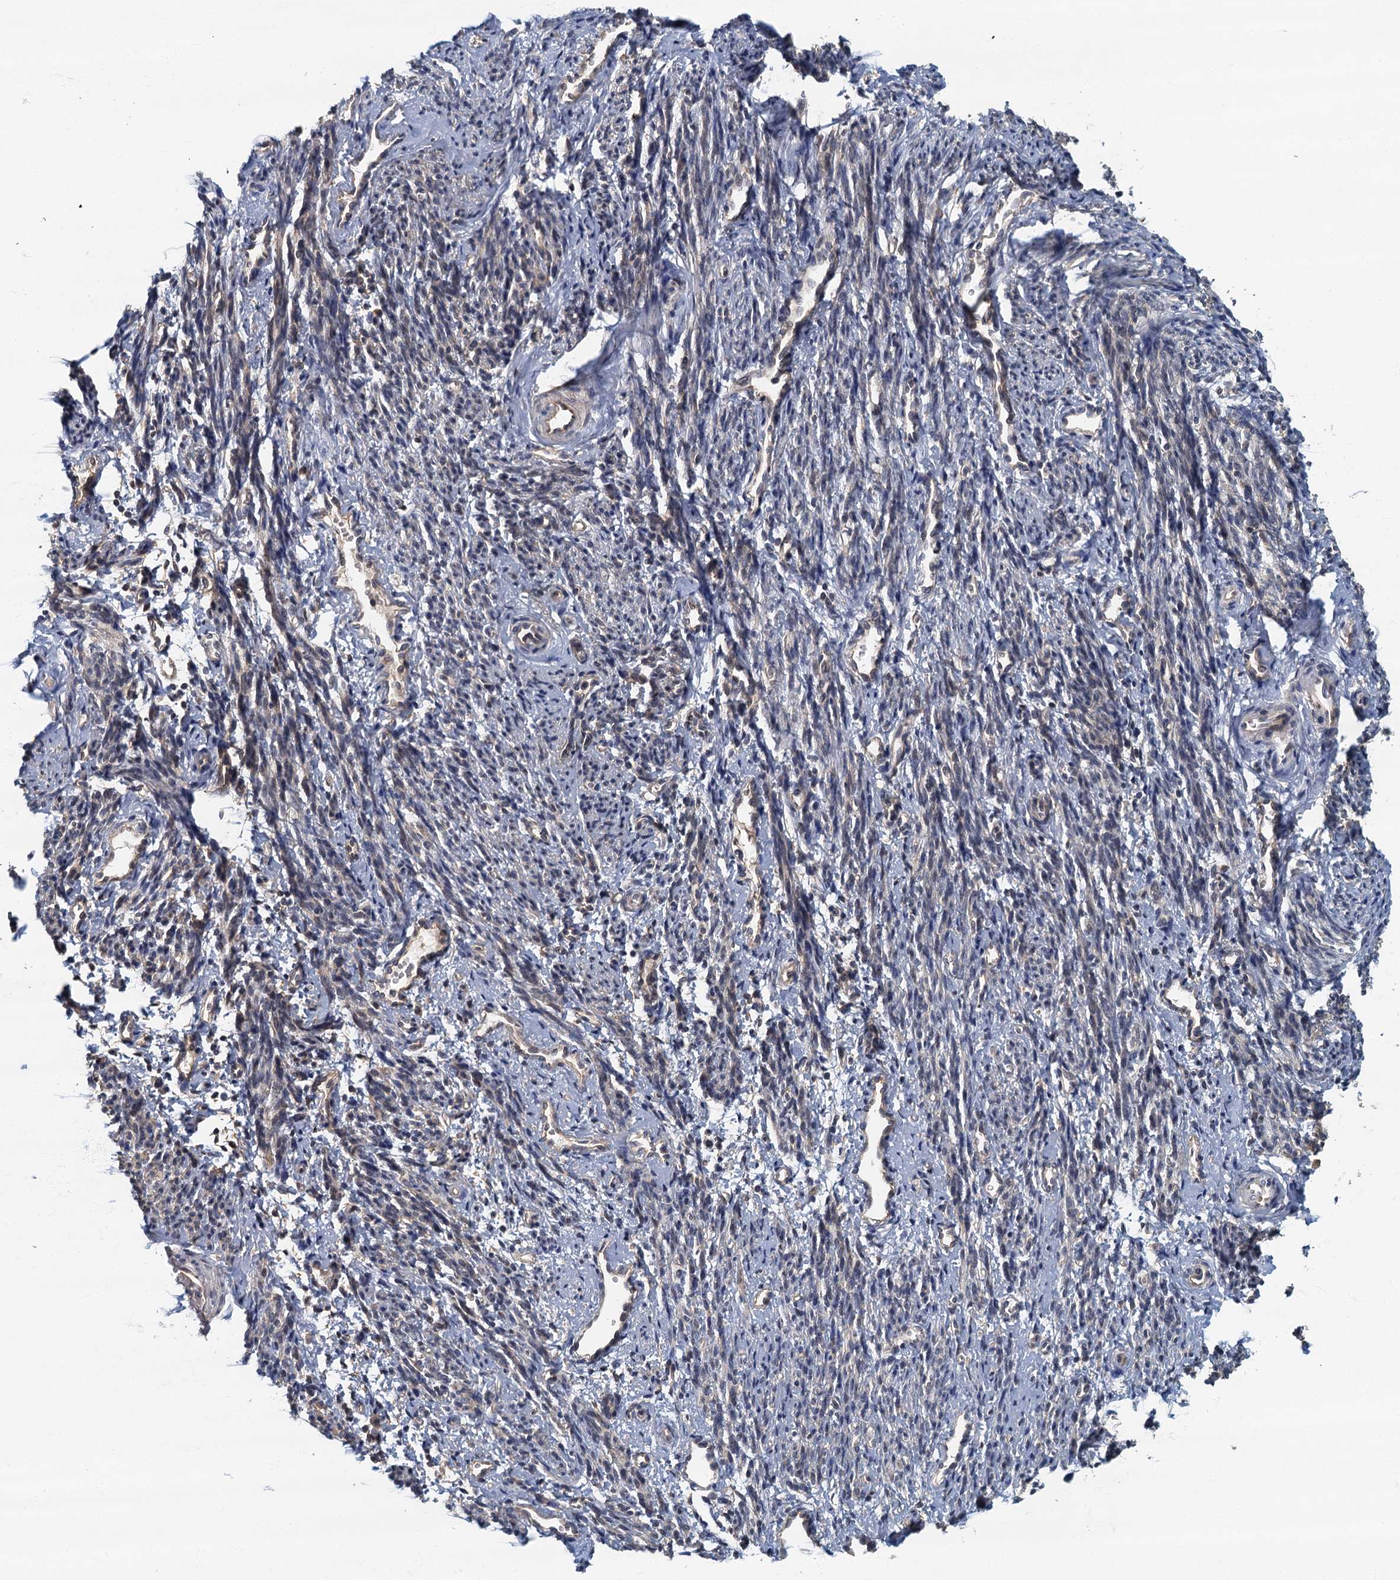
{"staining": {"intensity": "moderate", "quantity": "25%-75%", "location": "cytoplasmic/membranous"}, "tissue": "smooth muscle", "cell_type": "Smooth muscle cells", "image_type": "normal", "snomed": [{"axis": "morphology", "description": "Normal tissue, NOS"}, {"axis": "topography", "description": "Smooth muscle"}, {"axis": "topography", "description": "Uterus"}], "caption": "Protein expression analysis of unremarkable human smooth muscle reveals moderate cytoplasmic/membranous positivity in approximately 25%-75% of smooth muscle cells. (Brightfield microscopy of DAB IHC at high magnification).", "gene": "CKAP2L", "patient": {"sex": "female", "age": 59}}